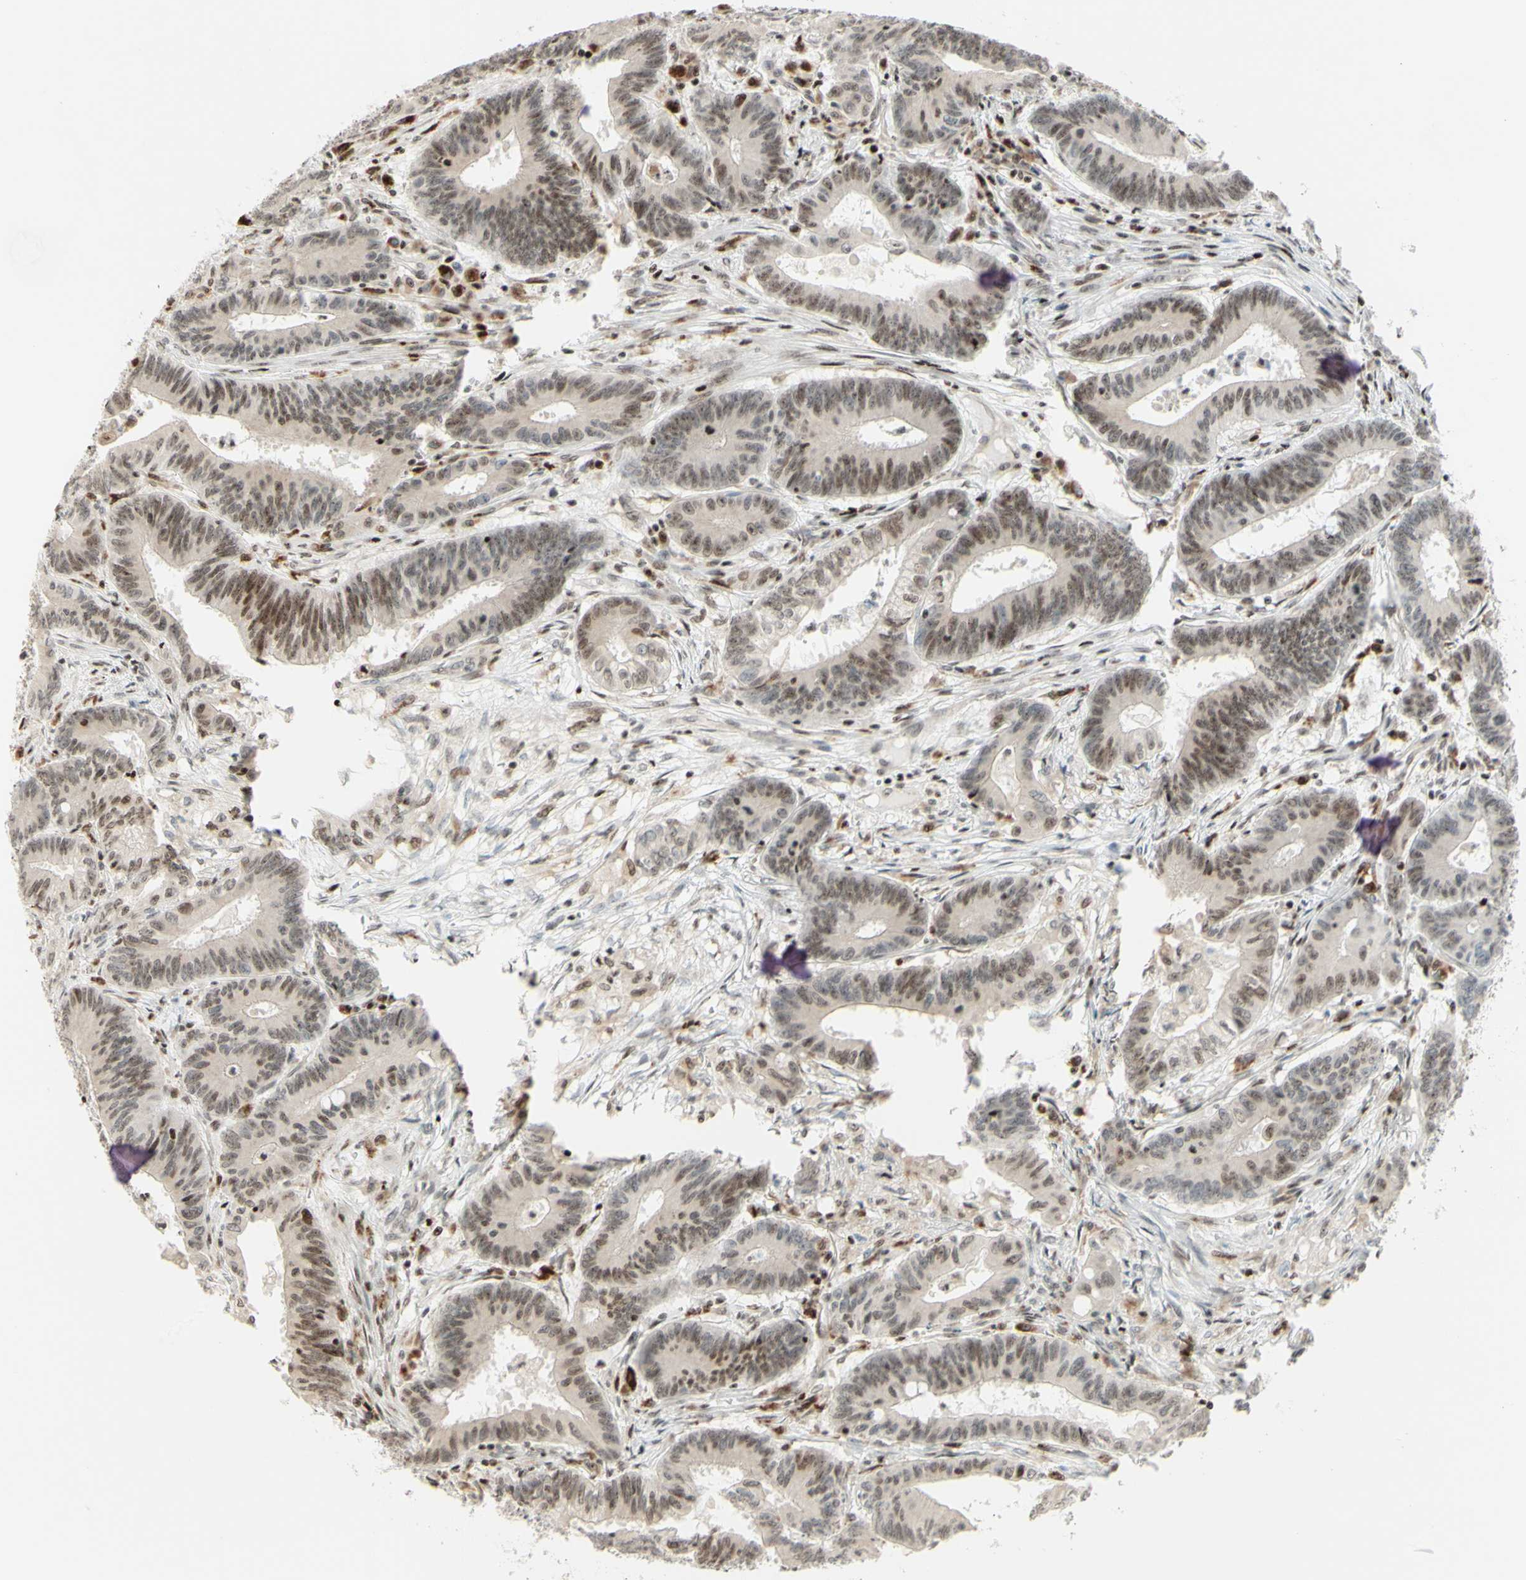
{"staining": {"intensity": "weak", "quantity": ">75%", "location": "cytoplasmic/membranous,nuclear"}, "tissue": "colorectal cancer", "cell_type": "Tumor cells", "image_type": "cancer", "snomed": [{"axis": "morphology", "description": "Adenocarcinoma, NOS"}, {"axis": "topography", "description": "Colon"}], "caption": "The photomicrograph shows staining of adenocarcinoma (colorectal), revealing weak cytoplasmic/membranous and nuclear protein expression (brown color) within tumor cells. The protein of interest is shown in brown color, while the nuclei are stained blue.", "gene": "CDKL5", "patient": {"sex": "male", "age": 45}}